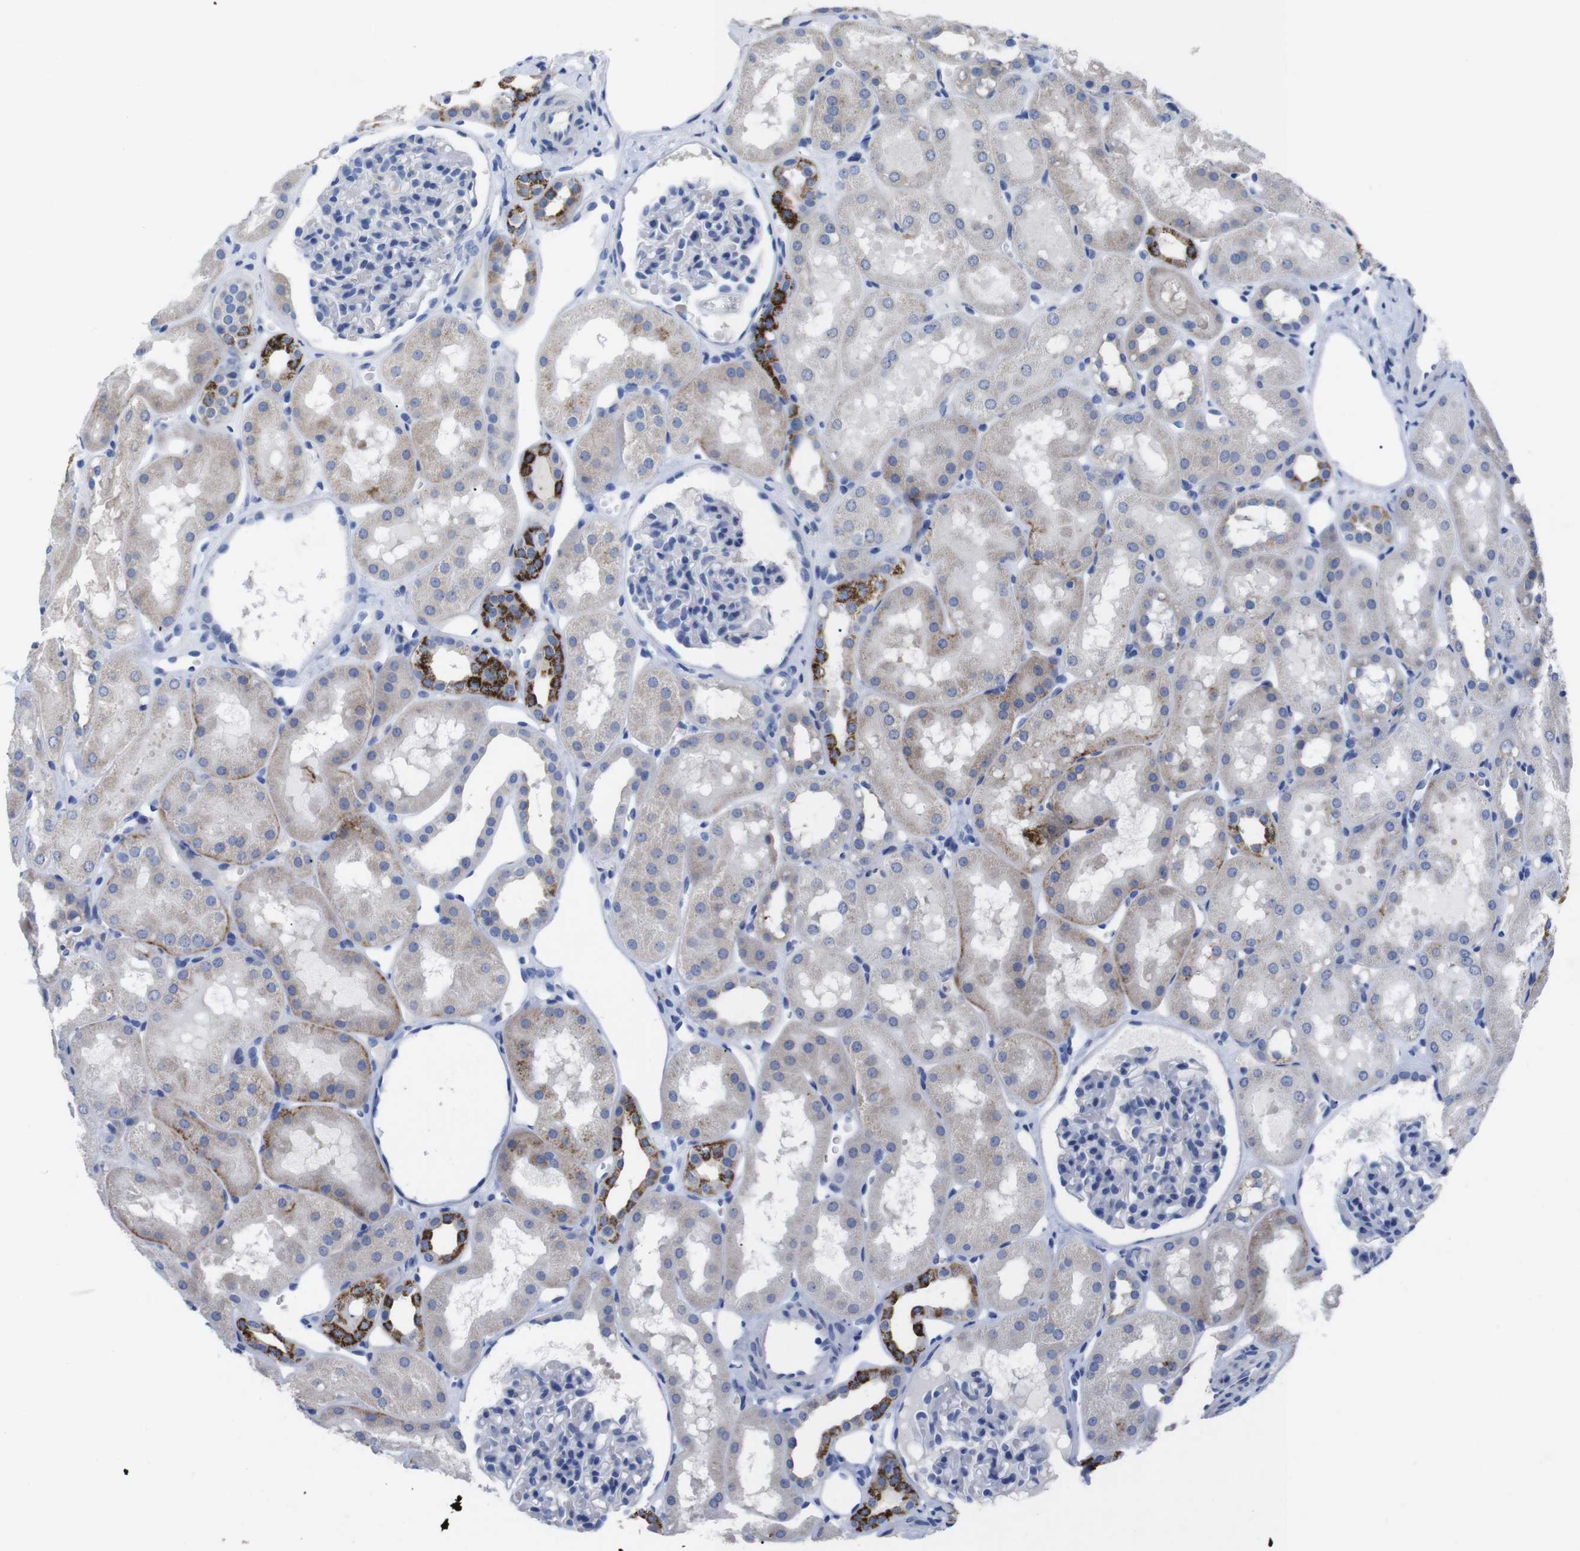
{"staining": {"intensity": "negative", "quantity": "none", "location": "none"}, "tissue": "kidney", "cell_type": "Cells in glomeruli", "image_type": "normal", "snomed": [{"axis": "morphology", "description": "Normal tissue, NOS"}, {"axis": "topography", "description": "Kidney"}, {"axis": "topography", "description": "Urinary bladder"}], "caption": "DAB immunohistochemical staining of unremarkable kidney exhibits no significant staining in cells in glomeruli. Nuclei are stained in blue.", "gene": "GJB2", "patient": {"sex": "male", "age": 16}}